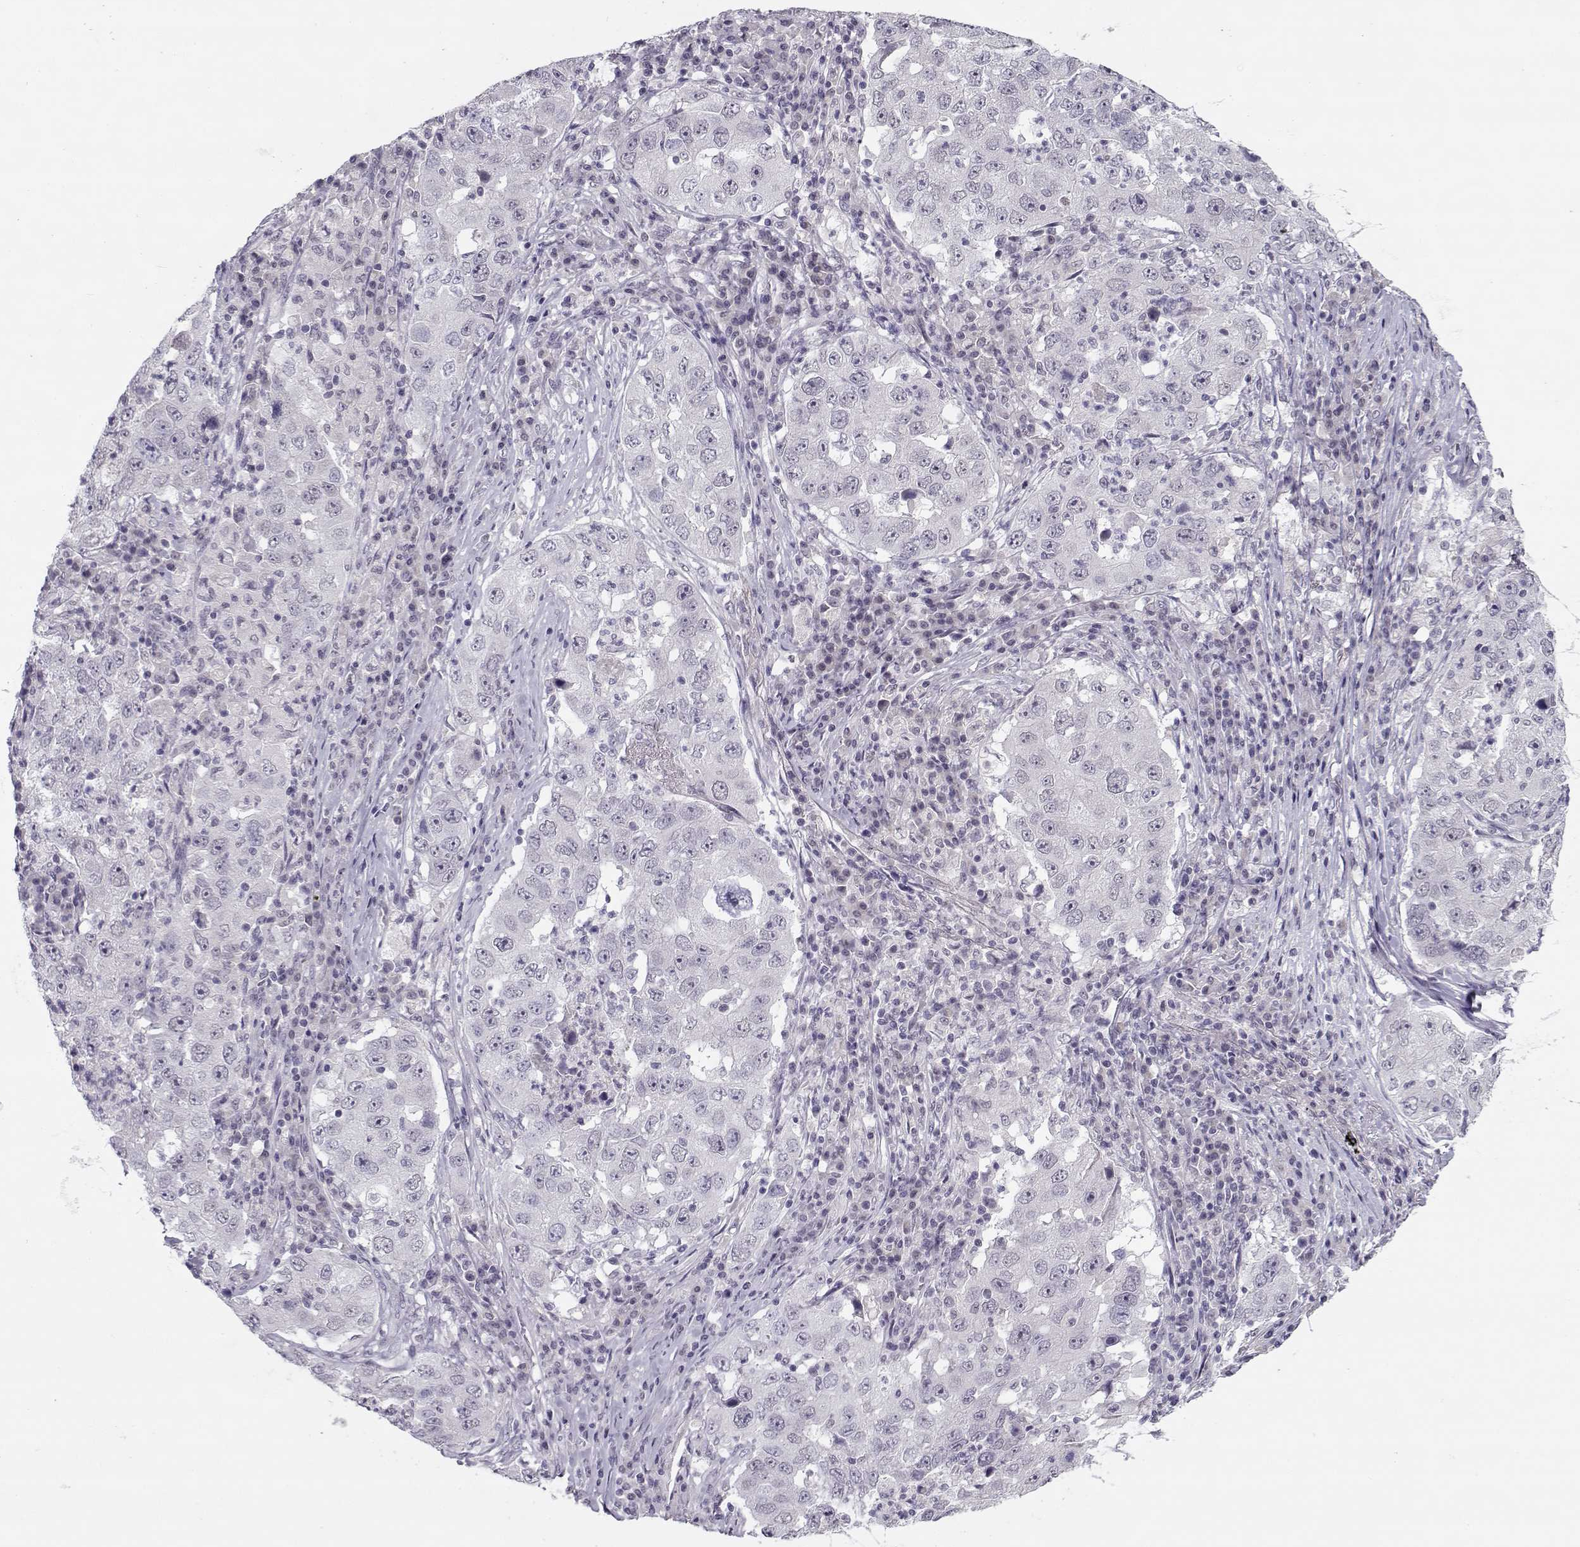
{"staining": {"intensity": "negative", "quantity": "none", "location": "none"}, "tissue": "lung cancer", "cell_type": "Tumor cells", "image_type": "cancer", "snomed": [{"axis": "morphology", "description": "Adenocarcinoma, NOS"}, {"axis": "topography", "description": "Lung"}], "caption": "This is an immunohistochemistry histopathology image of lung cancer. There is no staining in tumor cells.", "gene": "C16orf86", "patient": {"sex": "male", "age": 73}}